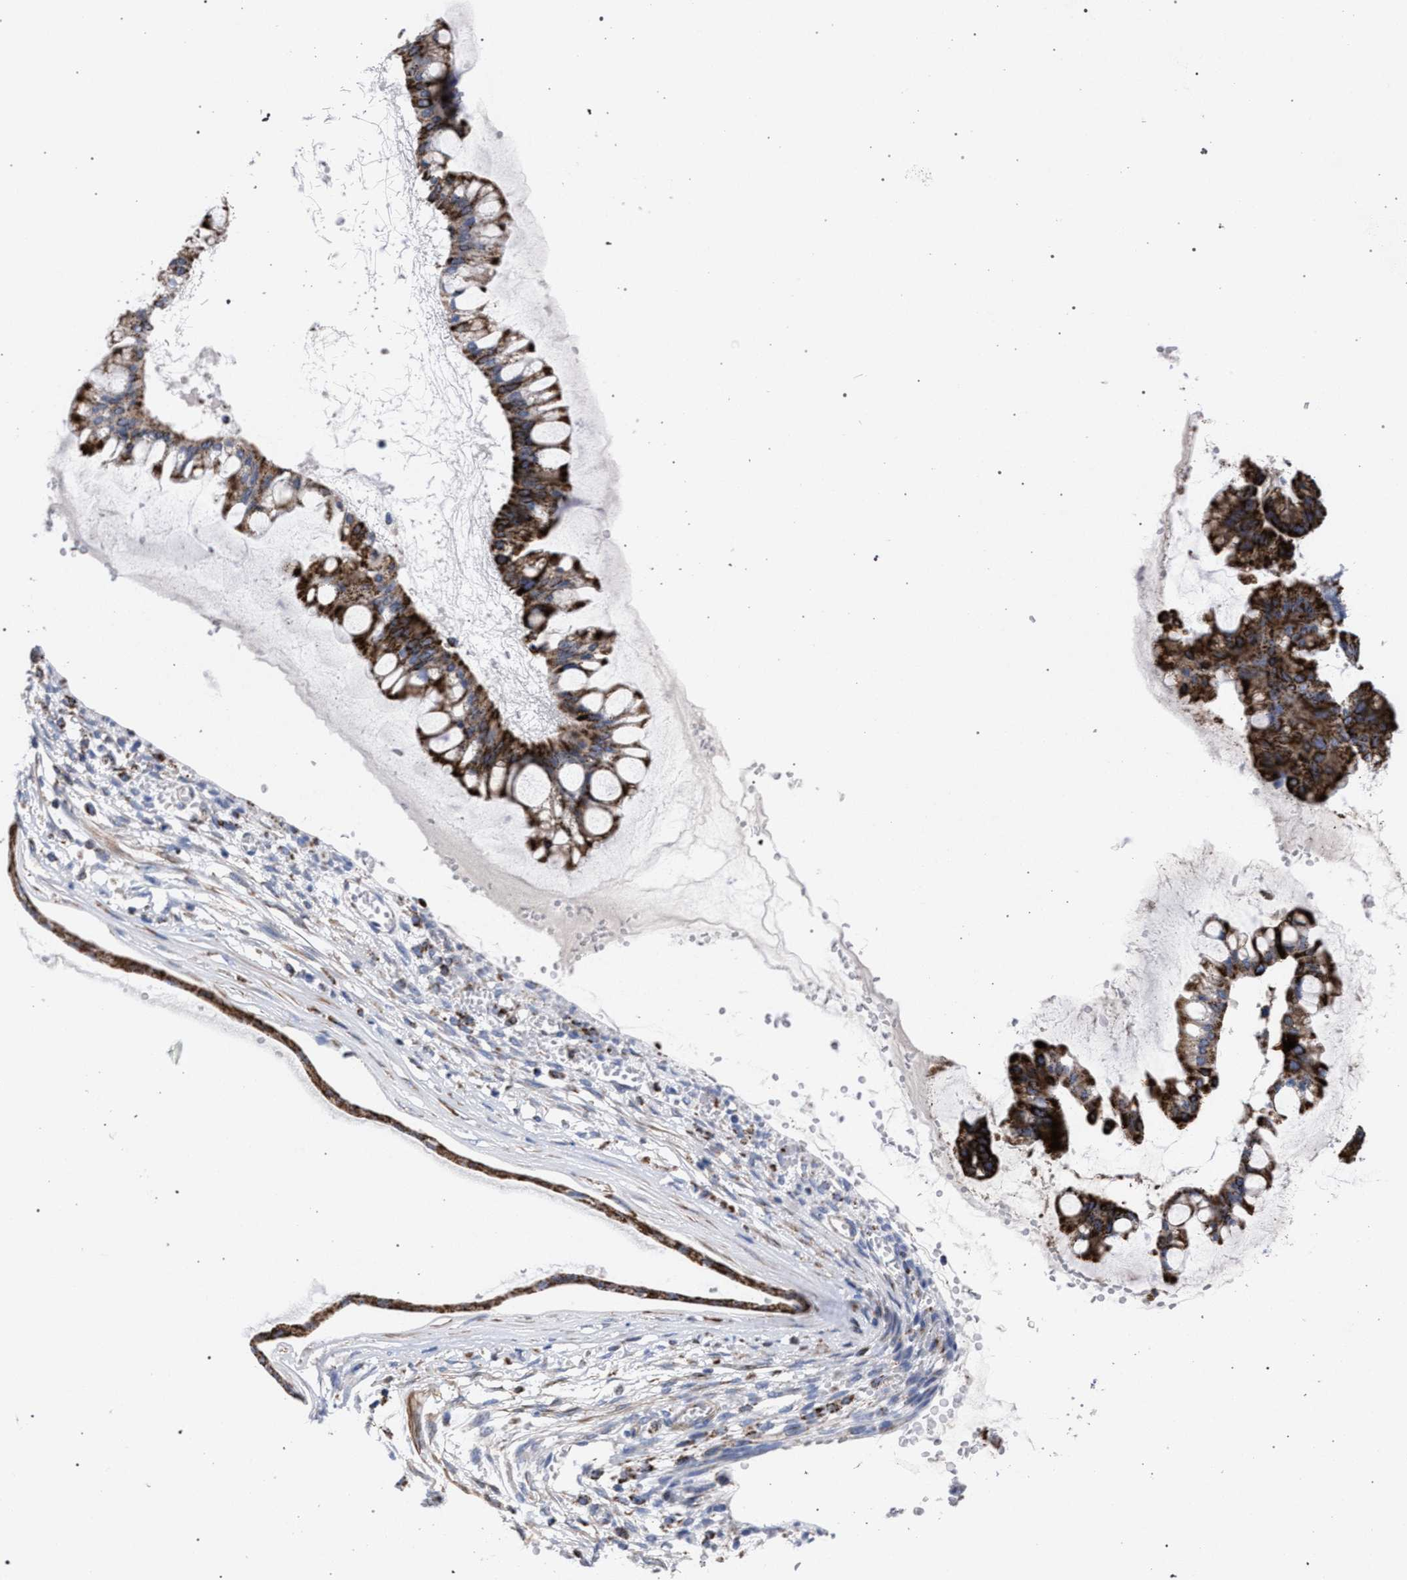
{"staining": {"intensity": "strong", "quantity": ">75%", "location": "cytoplasmic/membranous"}, "tissue": "ovarian cancer", "cell_type": "Tumor cells", "image_type": "cancer", "snomed": [{"axis": "morphology", "description": "Cystadenocarcinoma, mucinous, NOS"}, {"axis": "topography", "description": "Ovary"}], "caption": "This is an image of immunohistochemistry staining of ovarian cancer, which shows strong staining in the cytoplasmic/membranous of tumor cells.", "gene": "ACADS", "patient": {"sex": "female", "age": 73}}